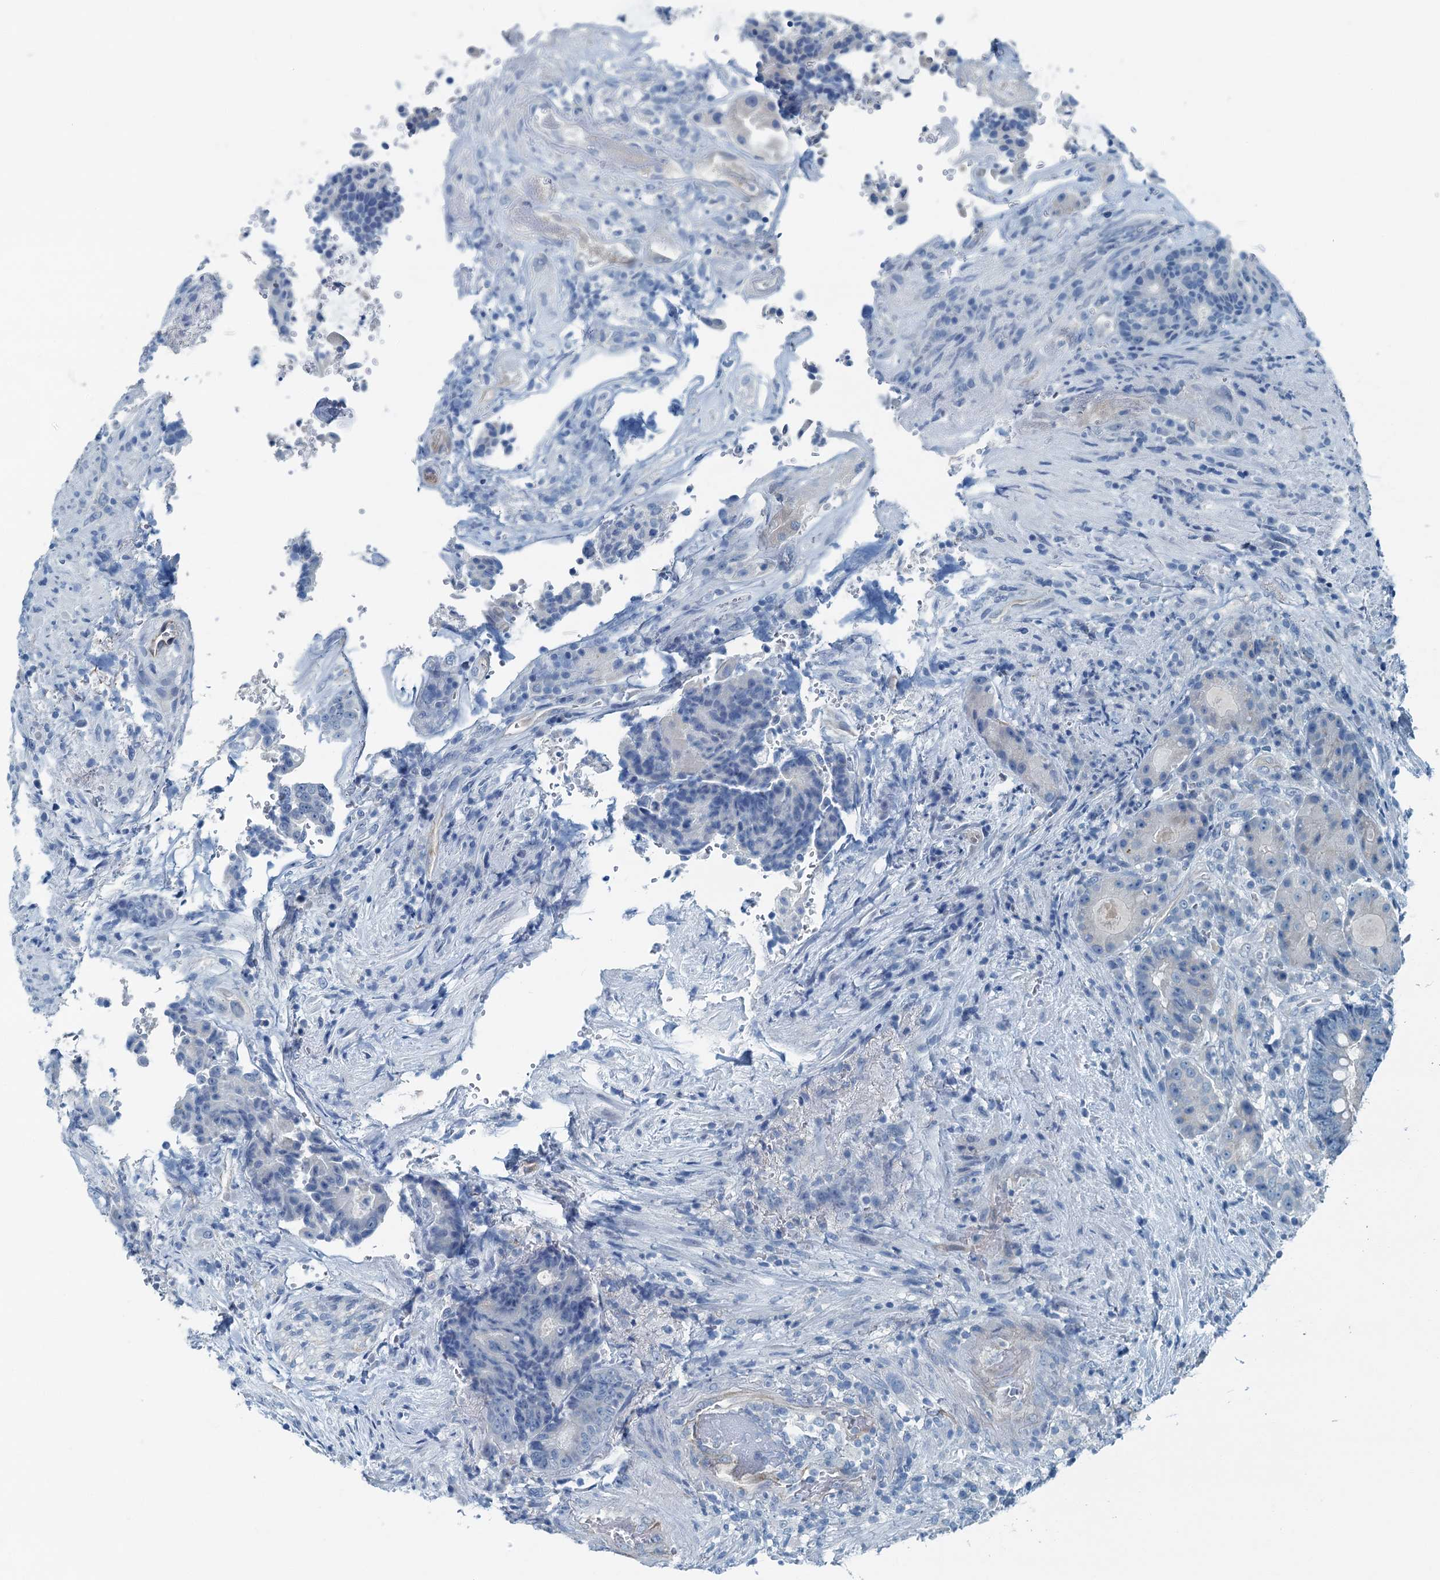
{"staining": {"intensity": "negative", "quantity": "none", "location": "none"}, "tissue": "colorectal cancer", "cell_type": "Tumor cells", "image_type": "cancer", "snomed": [{"axis": "morphology", "description": "Adenocarcinoma, NOS"}, {"axis": "topography", "description": "Rectum"}], "caption": "This is an immunohistochemistry (IHC) micrograph of colorectal cancer. There is no positivity in tumor cells.", "gene": "GFOD2", "patient": {"sex": "male", "age": 69}}